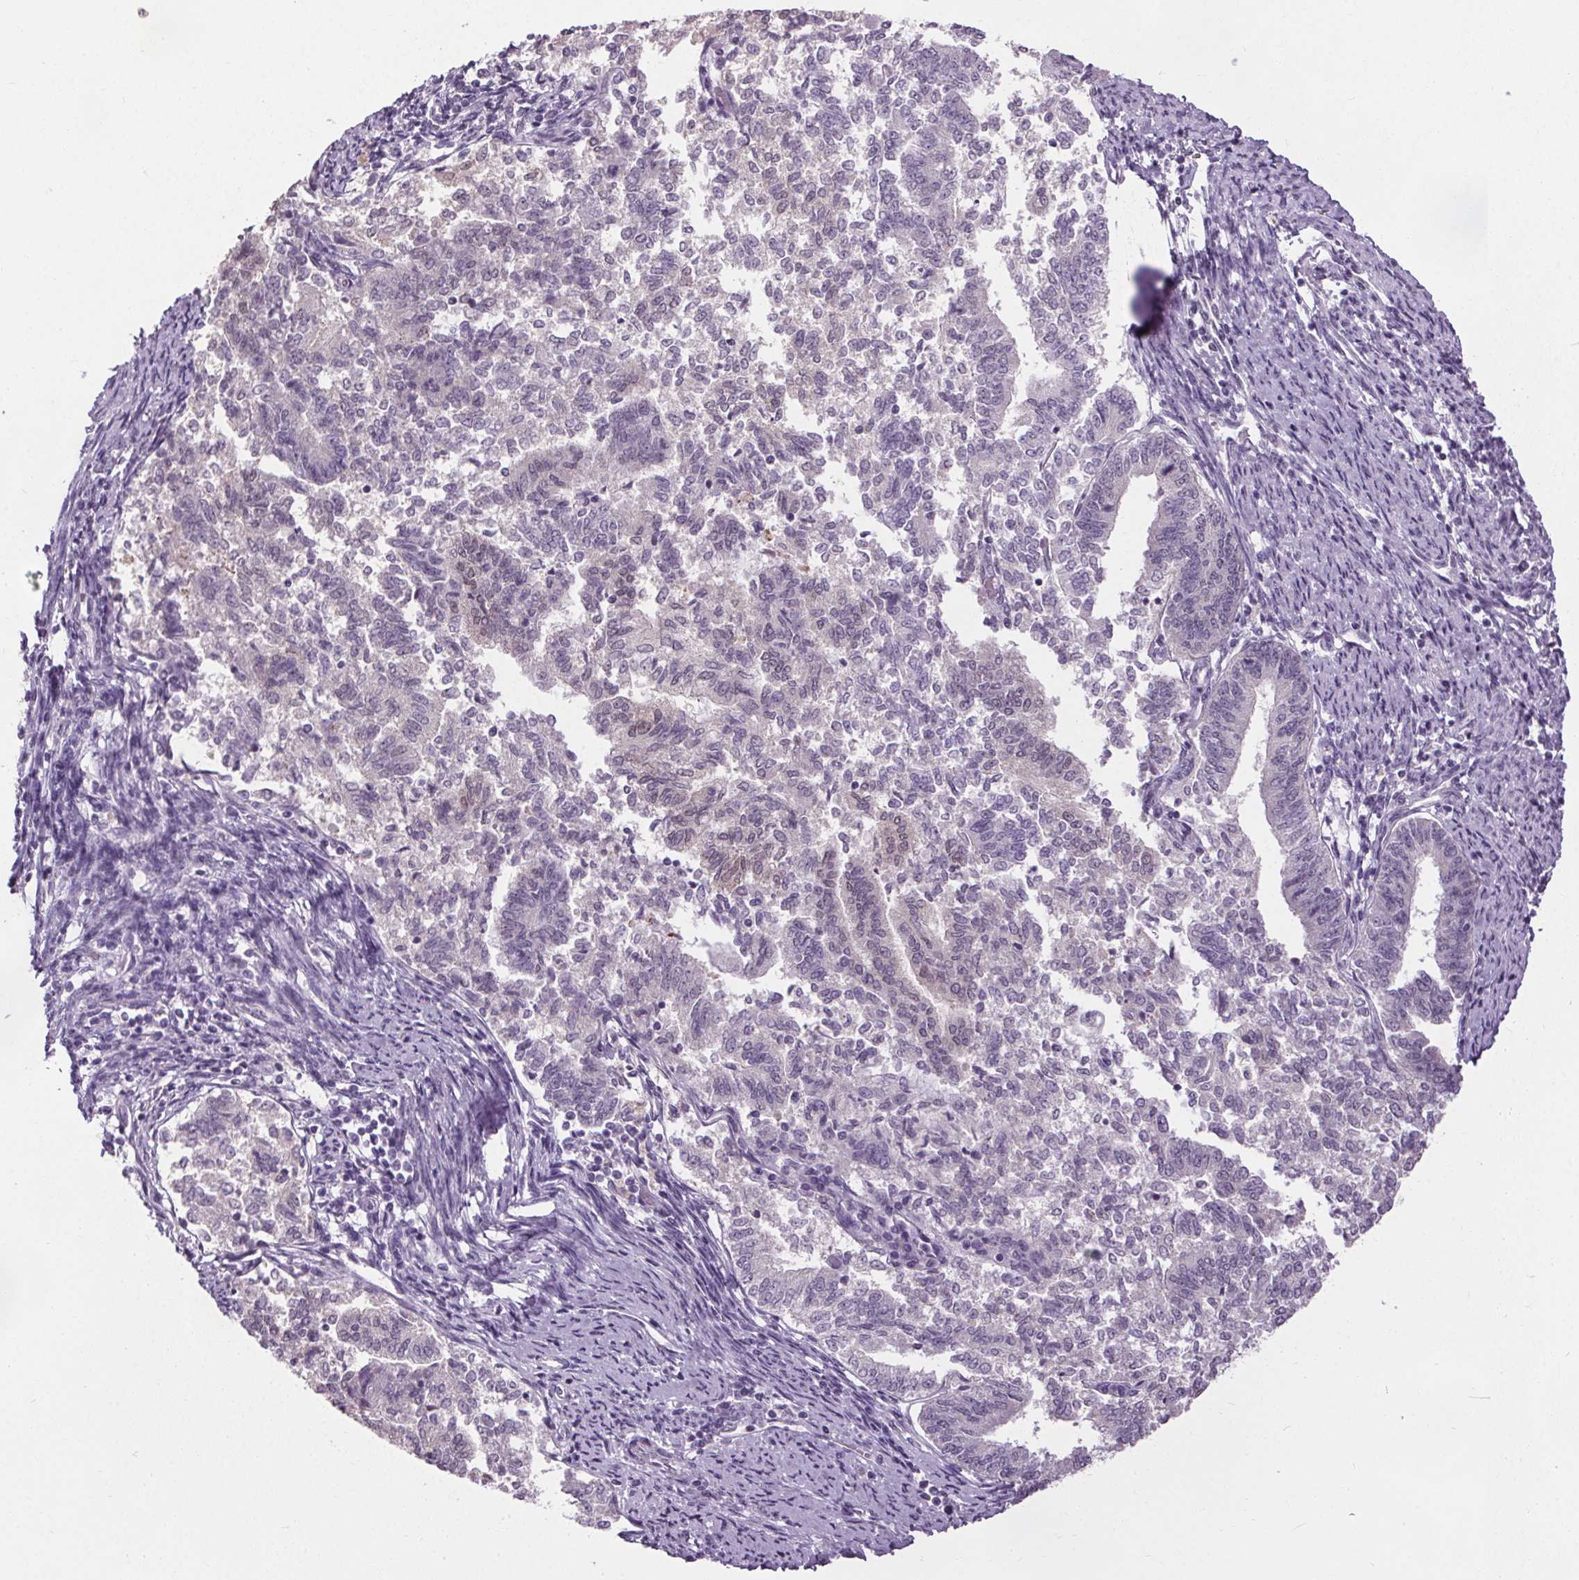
{"staining": {"intensity": "negative", "quantity": "none", "location": "none"}, "tissue": "endometrial cancer", "cell_type": "Tumor cells", "image_type": "cancer", "snomed": [{"axis": "morphology", "description": "Adenocarcinoma, NOS"}, {"axis": "topography", "description": "Endometrium"}], "caption": "A micrograph of endometrial cancer (adenocarcinoma) stained for a protein demonstrates no brown staining in tumor cells. (Brightfield microscopy of DAB immunohistochemistry (IHC) at high magnification).", "gene": "SLC2A9", "patient": {"sex": "female", "age": 65}}